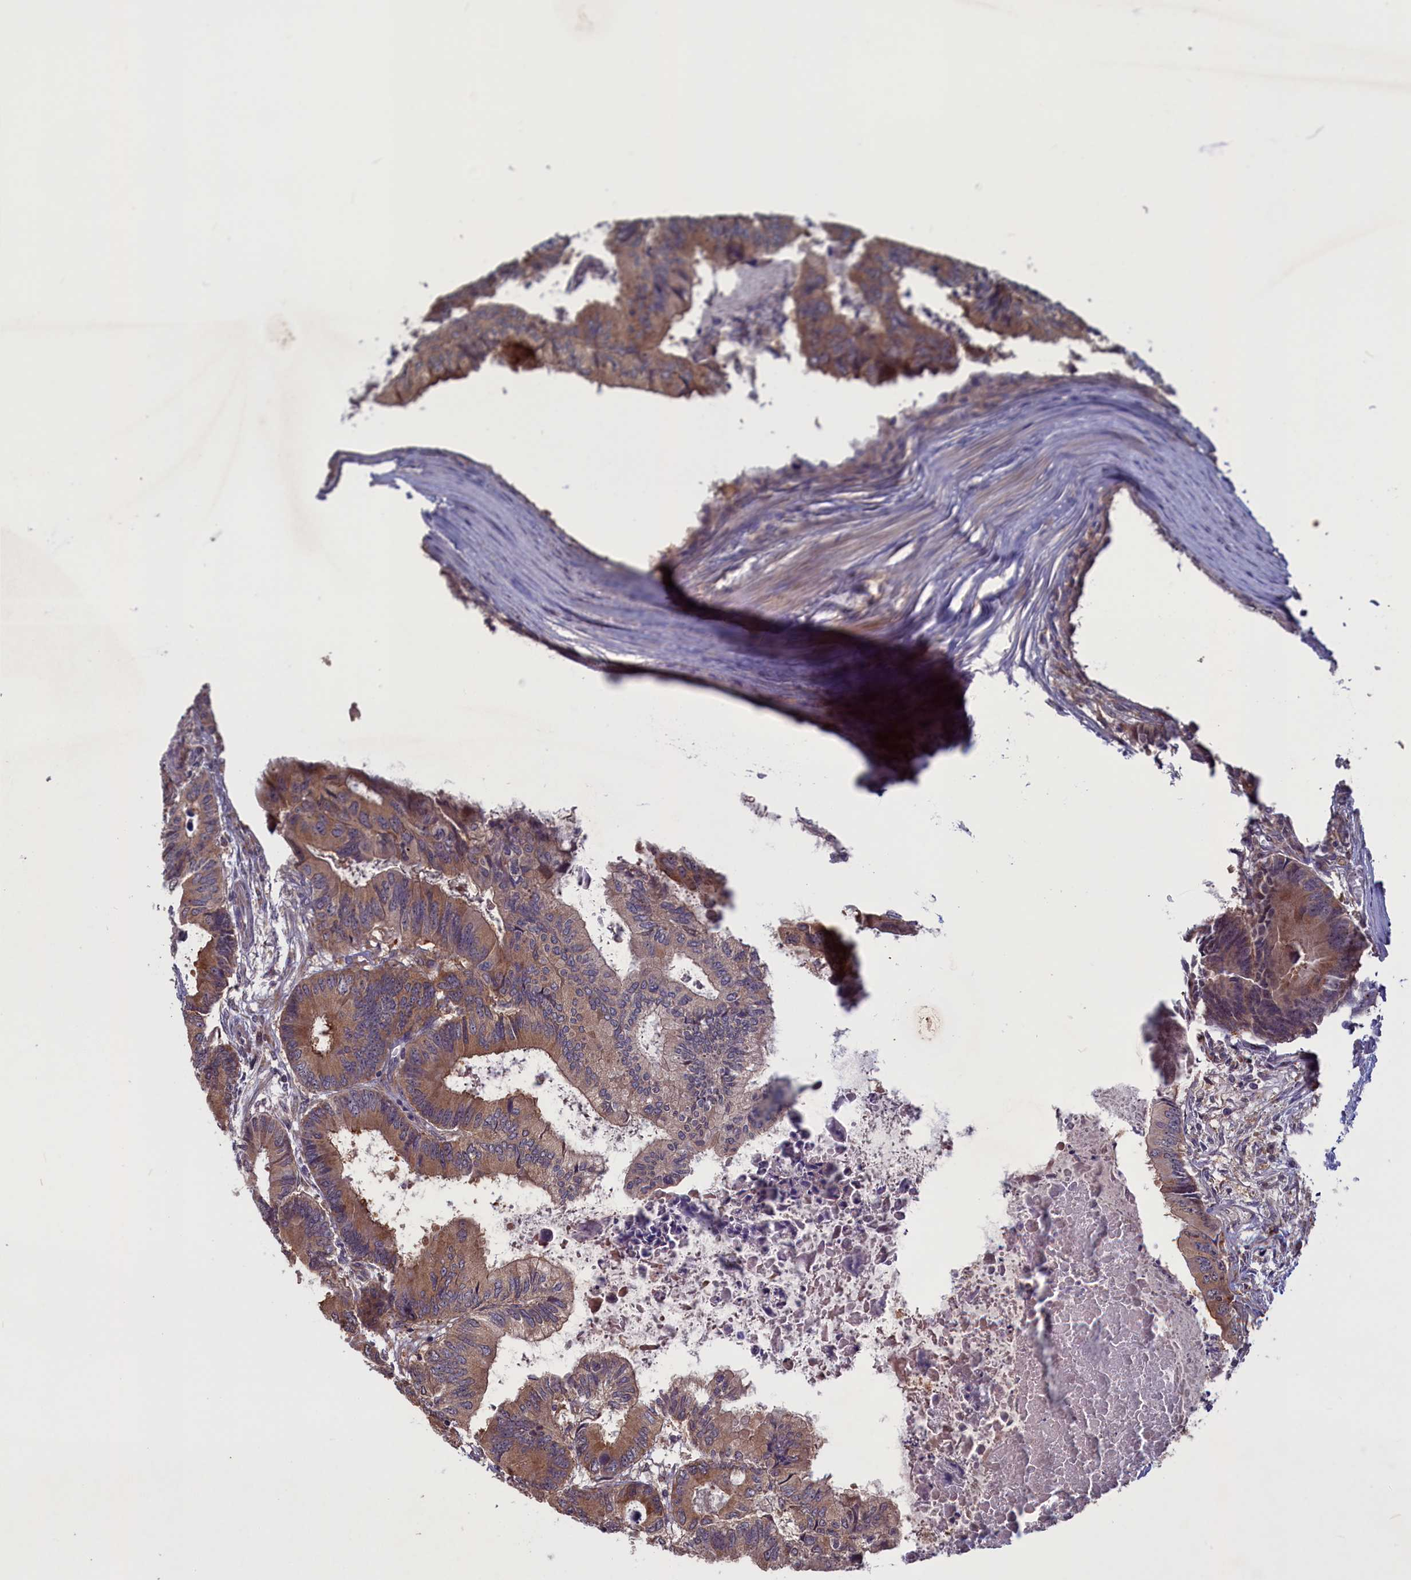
{"staining": {"intensity": "moderate", "quantity": ">75%", "location": "cytoplasmic/membranous"}, "tissue": "colorectal cancer", "cell_type": "Tumor cells", "image_type": "cancer", "snomed": [{"axis": "morphology", "description": "Adenocarcinoma, NOS"}, {"axis": "topography", "description": "Colon"}], "caption": "Immunohistochemistry image of neoplastic tissue: human colorectal cancer (adenocarcinoma) stained using IHC exhibits medium levels of moderate protein expression localized specifically in the cytoplasmic/membranous of tumor cells, appearing as a cytoplasmic/membranous brown color.", "gene": "CACTIN", "patient": {"sex": "male", "age": 85}}